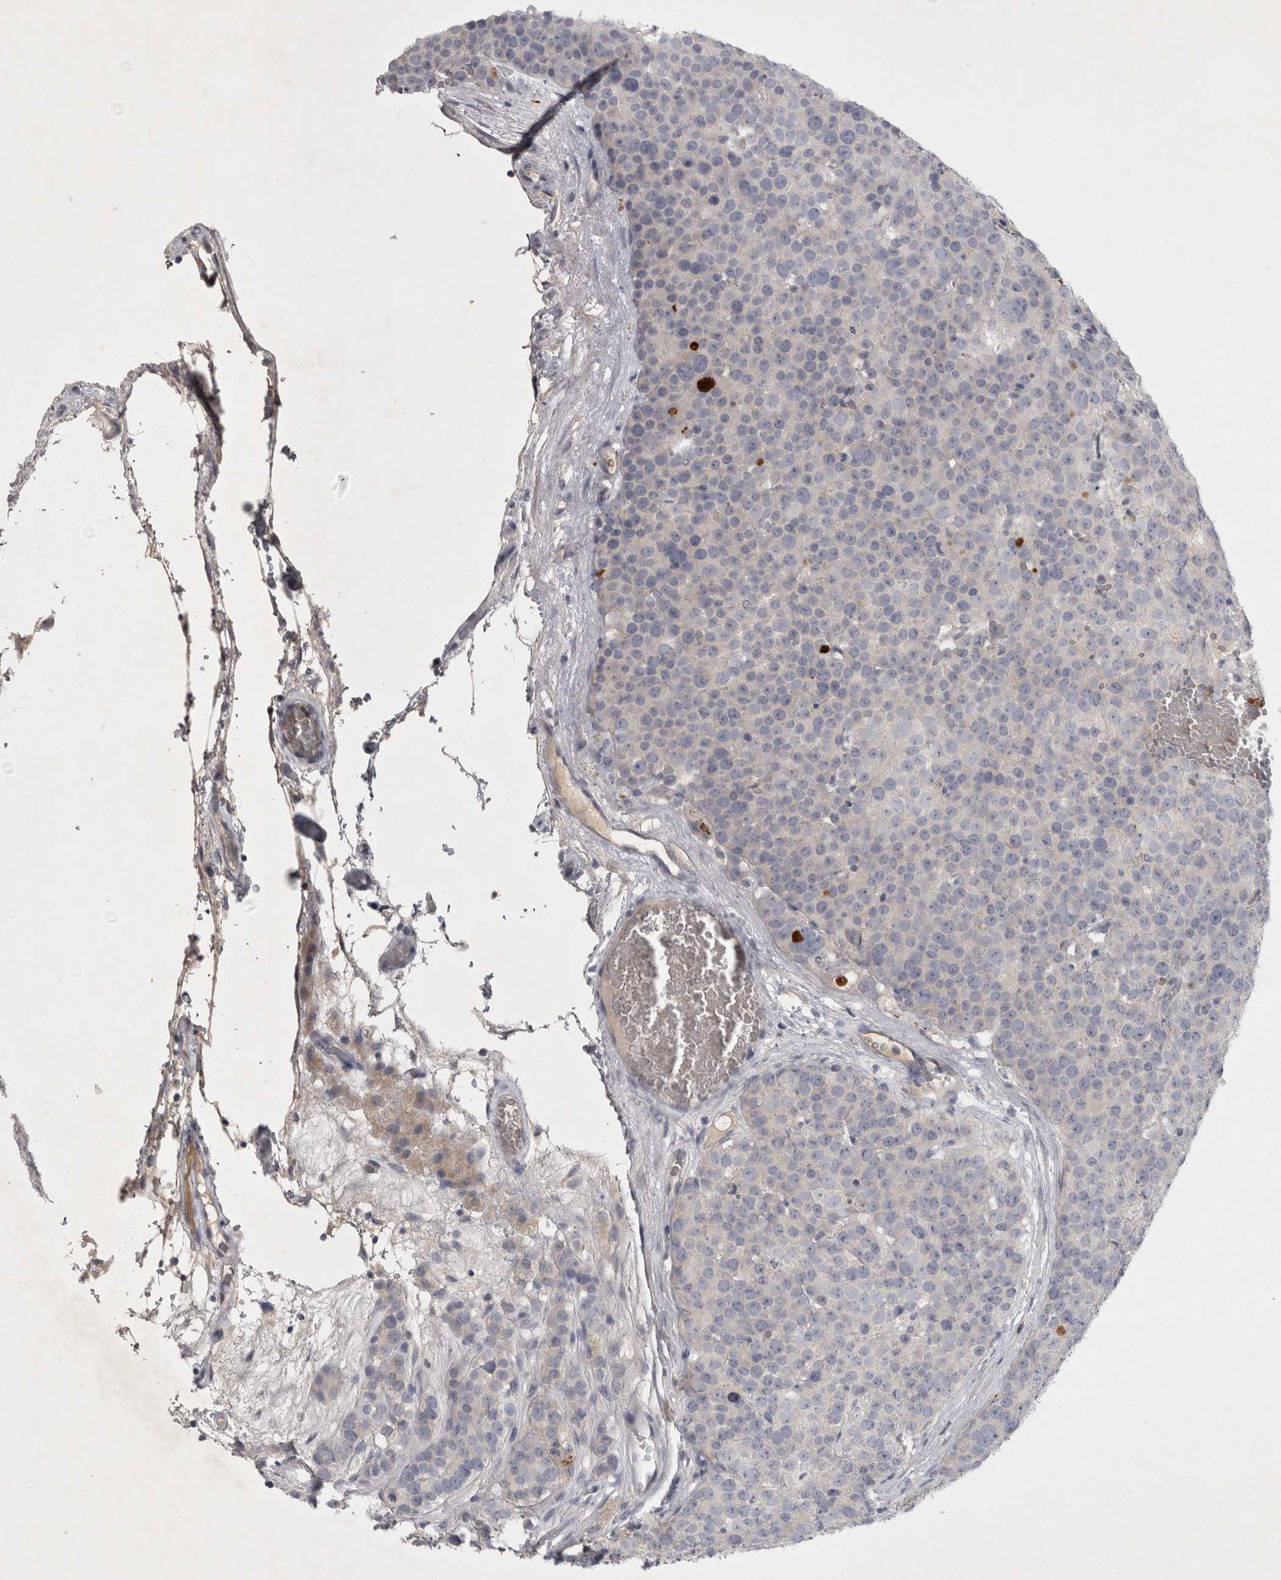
{"staining": {"intensity": "negative", "quantity": "none", "location": "none"}, "tissue": "testis cancer", "cell_type": "Tumor cells", "image_type": "cancer", "snomed": [{"axis": "morphology", "description": "Seminoma, NOS"}, {"axis": "topography", "description": "Testis"}], "caption": "A high-resolution histopathology image shows IHC staining of testis cancer, which displays no significant expression in tumor cells.", "gene": "ENPP7", "patient": {"sex": "male", "age": 71}}